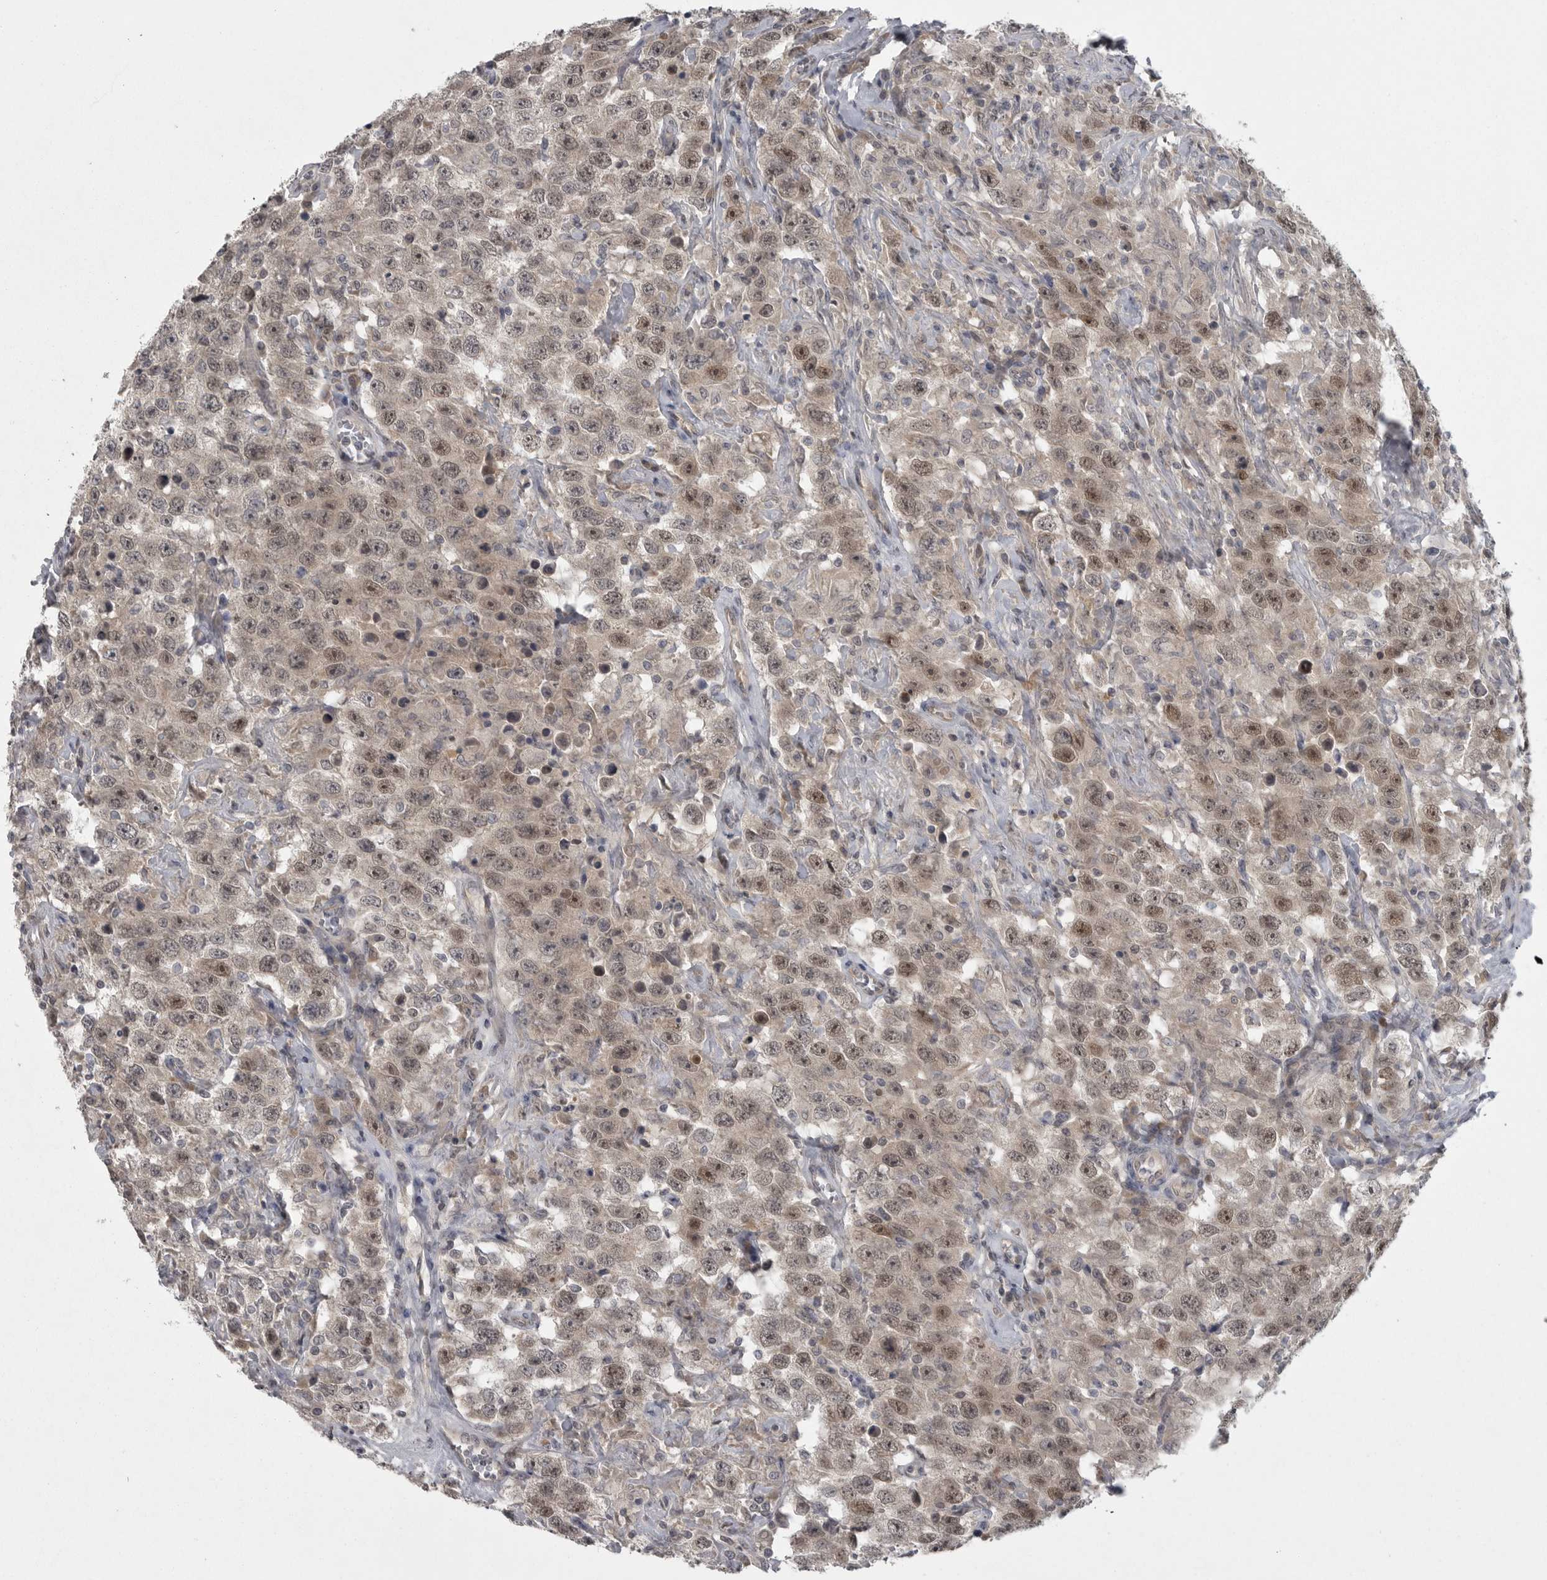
{"staining": {"intensity": "weak", "quantity": ">75%", "location": "nuclear"}, "tissue": "testis cancer", "cell_type": "Tumor cells", "image_type": "cancer", "snomed": [{"axis": "morphology", "description": "Seminoma, NOS"}, {"axis": "topography", "description": "Testis"}], "caption": "Seminoma (testis) stained with DAB IHC demonstrates low levels of weak nuclear staining in approximately >75% of tumor cells.", "gene": "PHF13", "patient": {"sex": "male", "age": 41}}